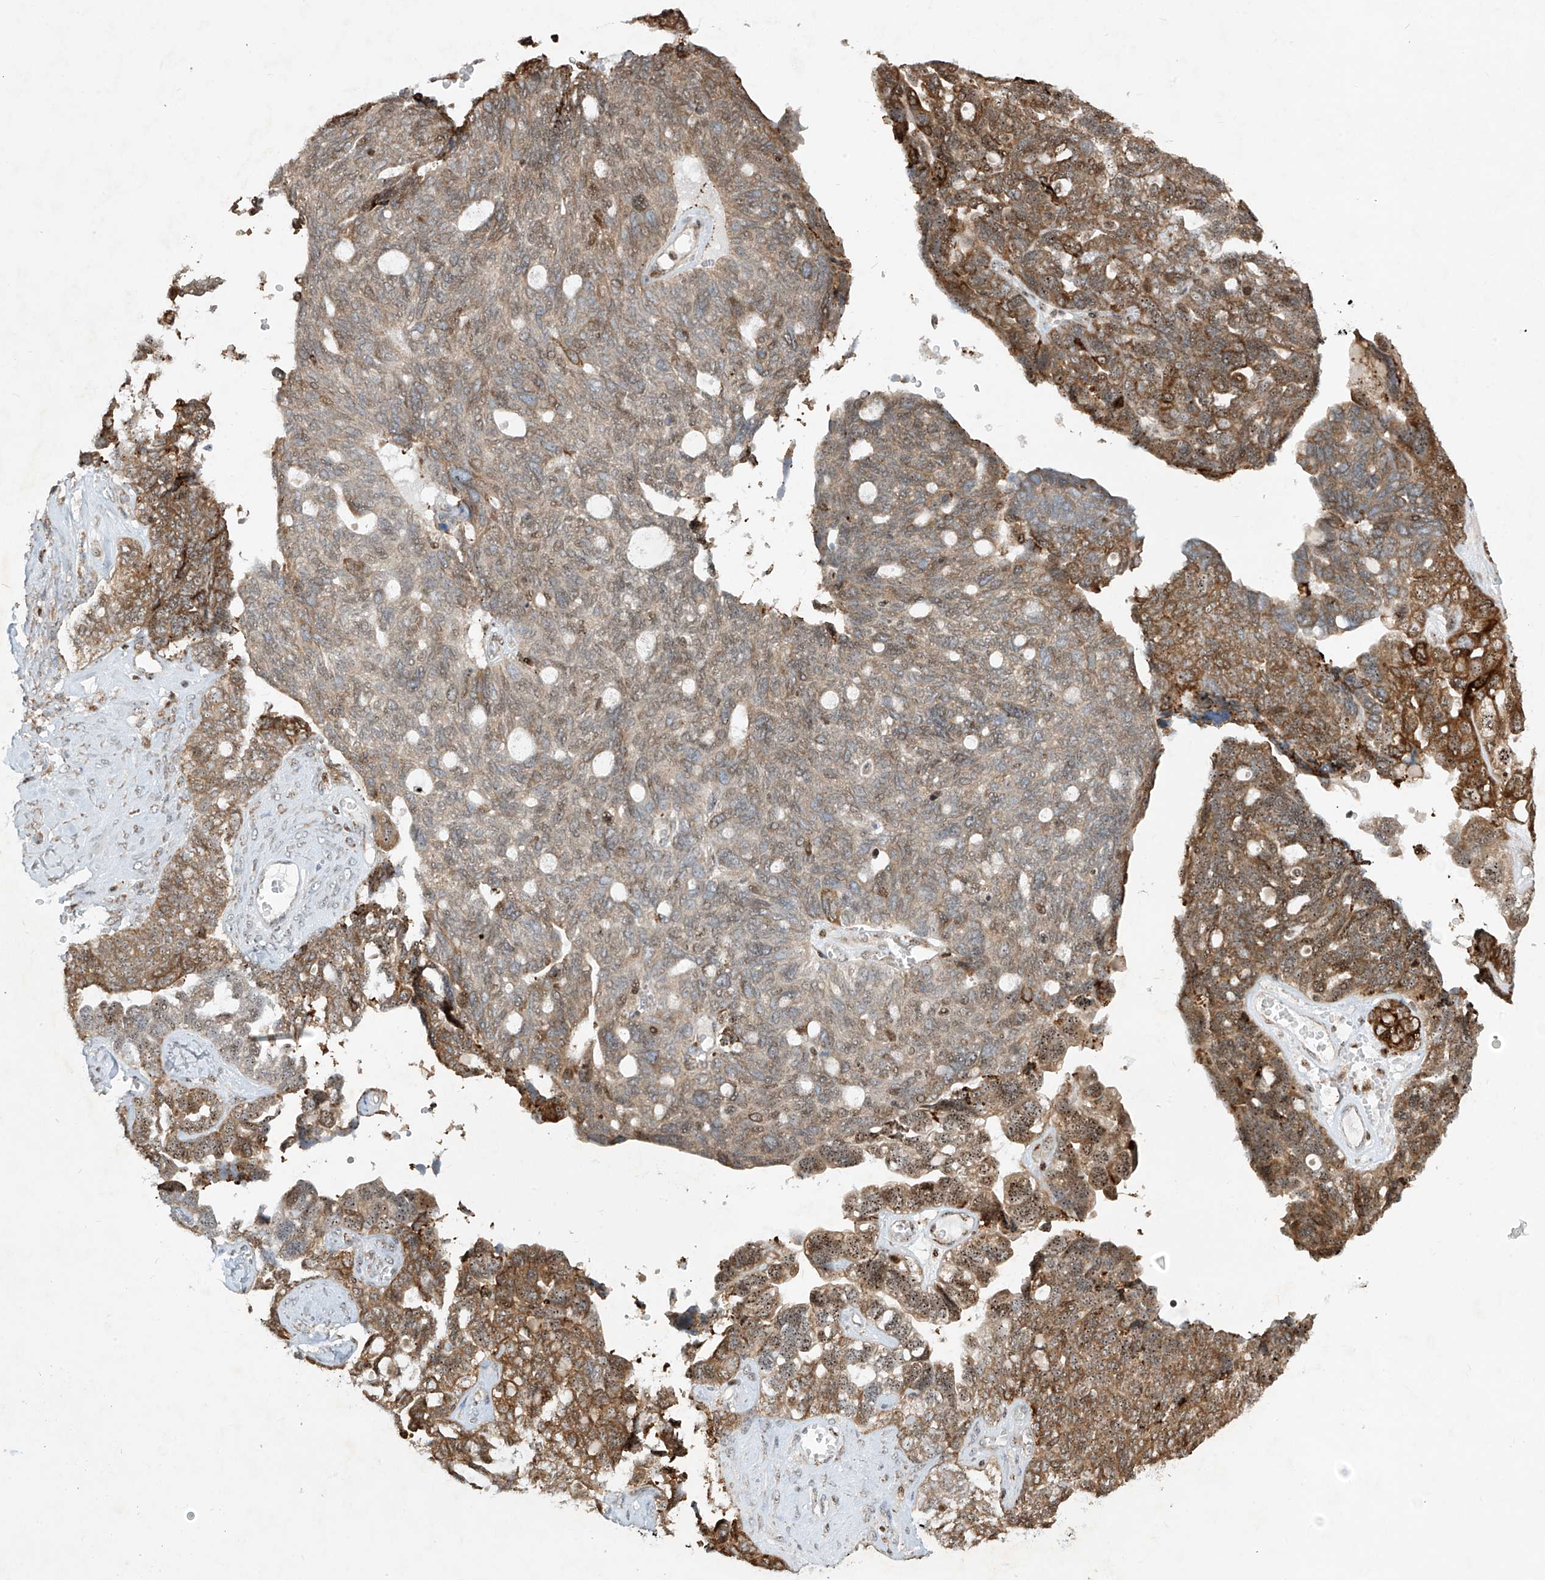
{"staining": {"intensity": "moderate", "quantity": ">75%", "location": "cytoplasmic/membranous,nuclear"}, "tissue": "ovarian cancer", "cell_type": "Tumor cells", "image_type": "cancer", "snomed": [{"axis": "morphology", "description": "Cystadenocarcinoma, serous, NOS"}, {"axis": "topography", "description": "Ovary"}], "caption": "A brown stain shows moderate cytoplasmic/membranous and nuclear expression of a protein in ovarian cancer tumor cells. (Stains: DAB in brown, nuclei in blue, Microscopy: brightfield microscopy at high magnification).", "gene": "ZBTB8A", "patient": {"sex": "female", "age": 79}}